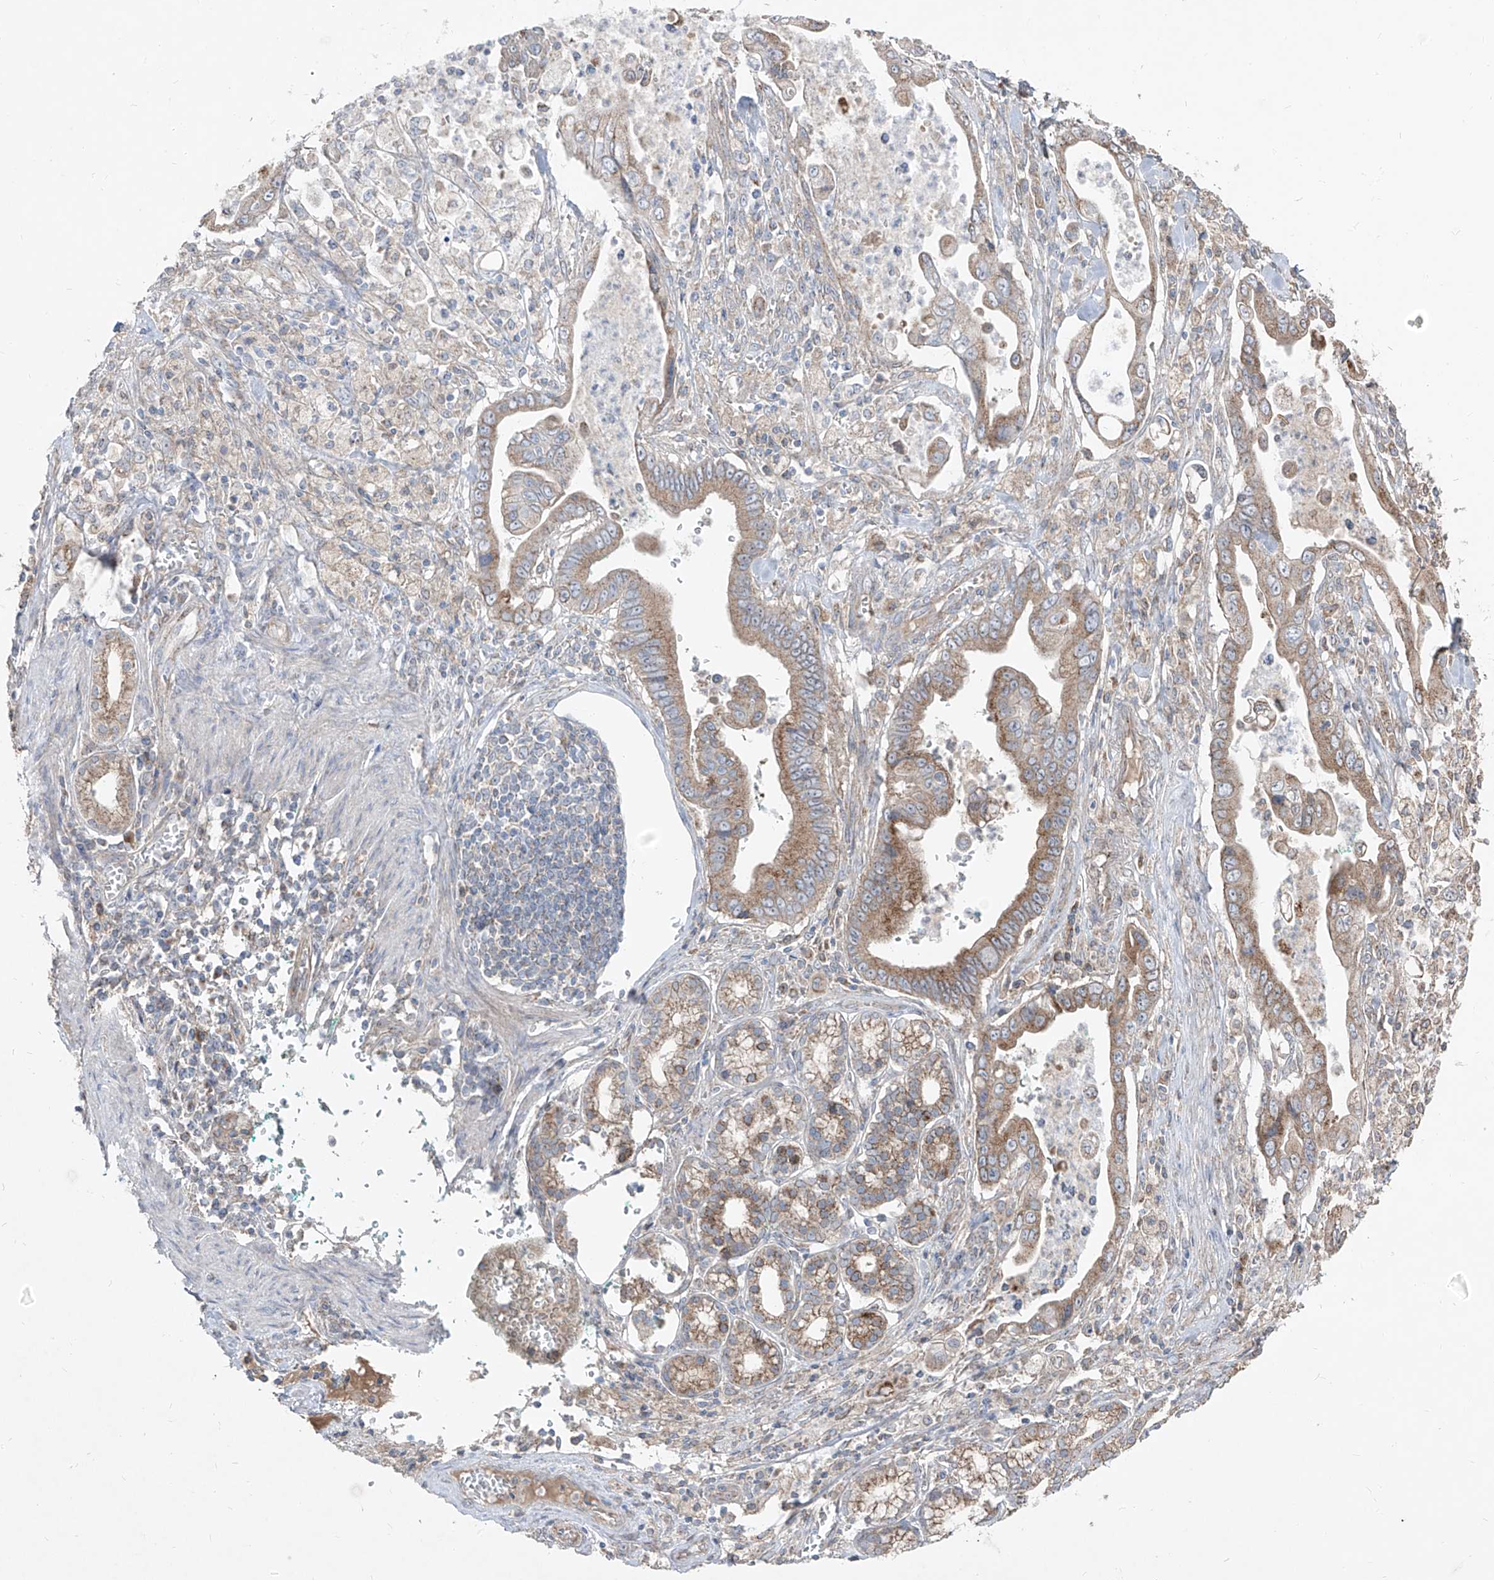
{"staining": {"intensity": "moderate", "quantity": "25%-75%", "location": "cytoplasmic/membranous"}, "tissue": "pancreatic cancer", "cell_type": "Tumor cells", "image_type": "cancer", "snomed": [{"axis": "morphology", "description": "Adenocarcinoma, NOS"}, {"axis": "topography", "description": "Pancreas"}], "caption": "Adenocarcinoma (pancreatic) tissue shows moderate cytoplasmic/membranous expression in approximately 25%-75% of tumor cells, visualized by immunohistochemistry.", "gene": "ABCD3", "patient": {"sex": "male", "age": 78}}